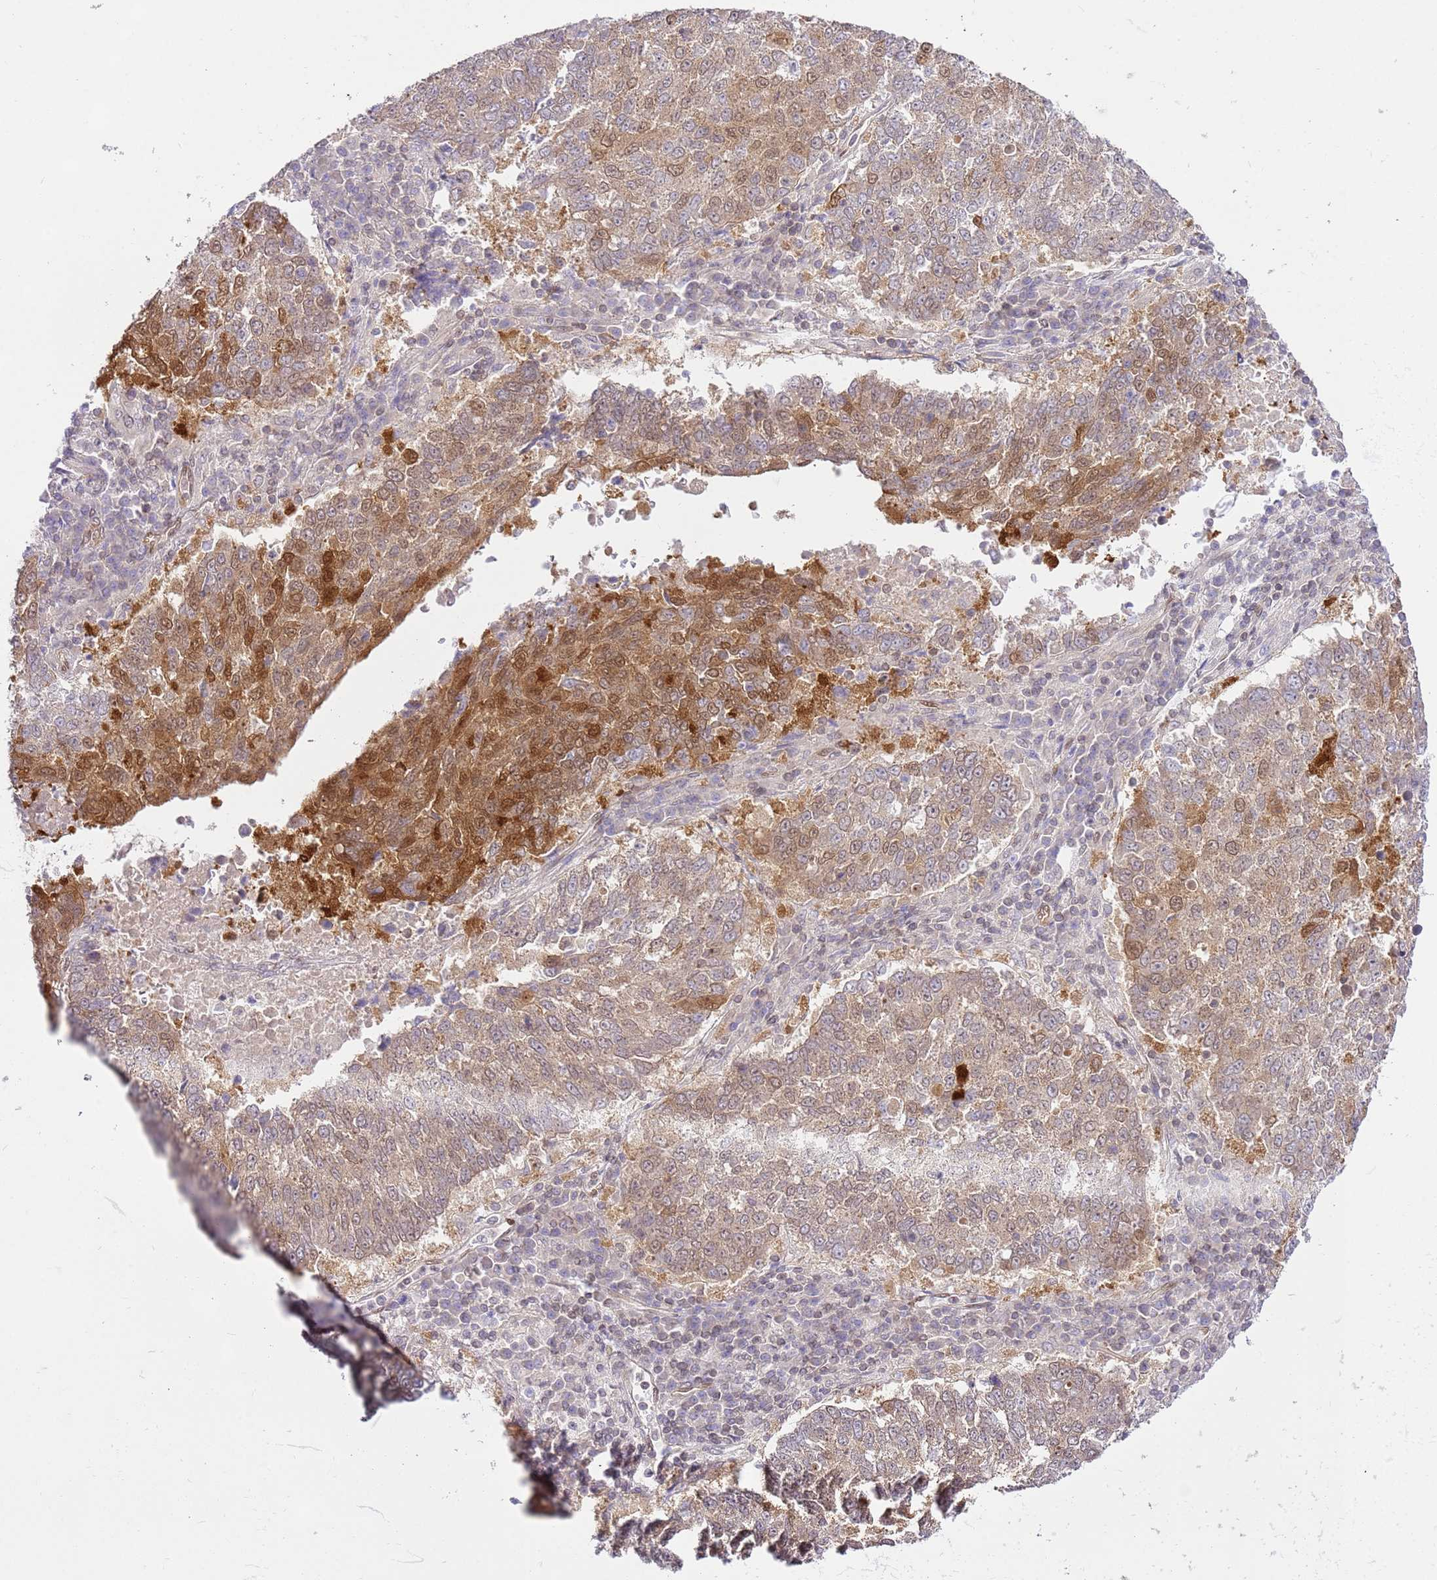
{"staining": {"intensity": "moderate", "quantity": "25%-75%", "location": "cytoplasmic/membranous,nuclear"}, "tissue": "lung cancer", "cell_type": "Tumor cells", "image_type": "cancer", "snomed": [{"axis": "morphology", "description": "Squamous cell carcinoma, NOS"}, {"axis": "topography", "description": "Lung"}], "caption": "Lung squamous cell carcinoma stained with a protein marker reveals moderate staining in tumor cells.", "gene": "TRIM37", "patient": {"sex": "male", "age": 73}}